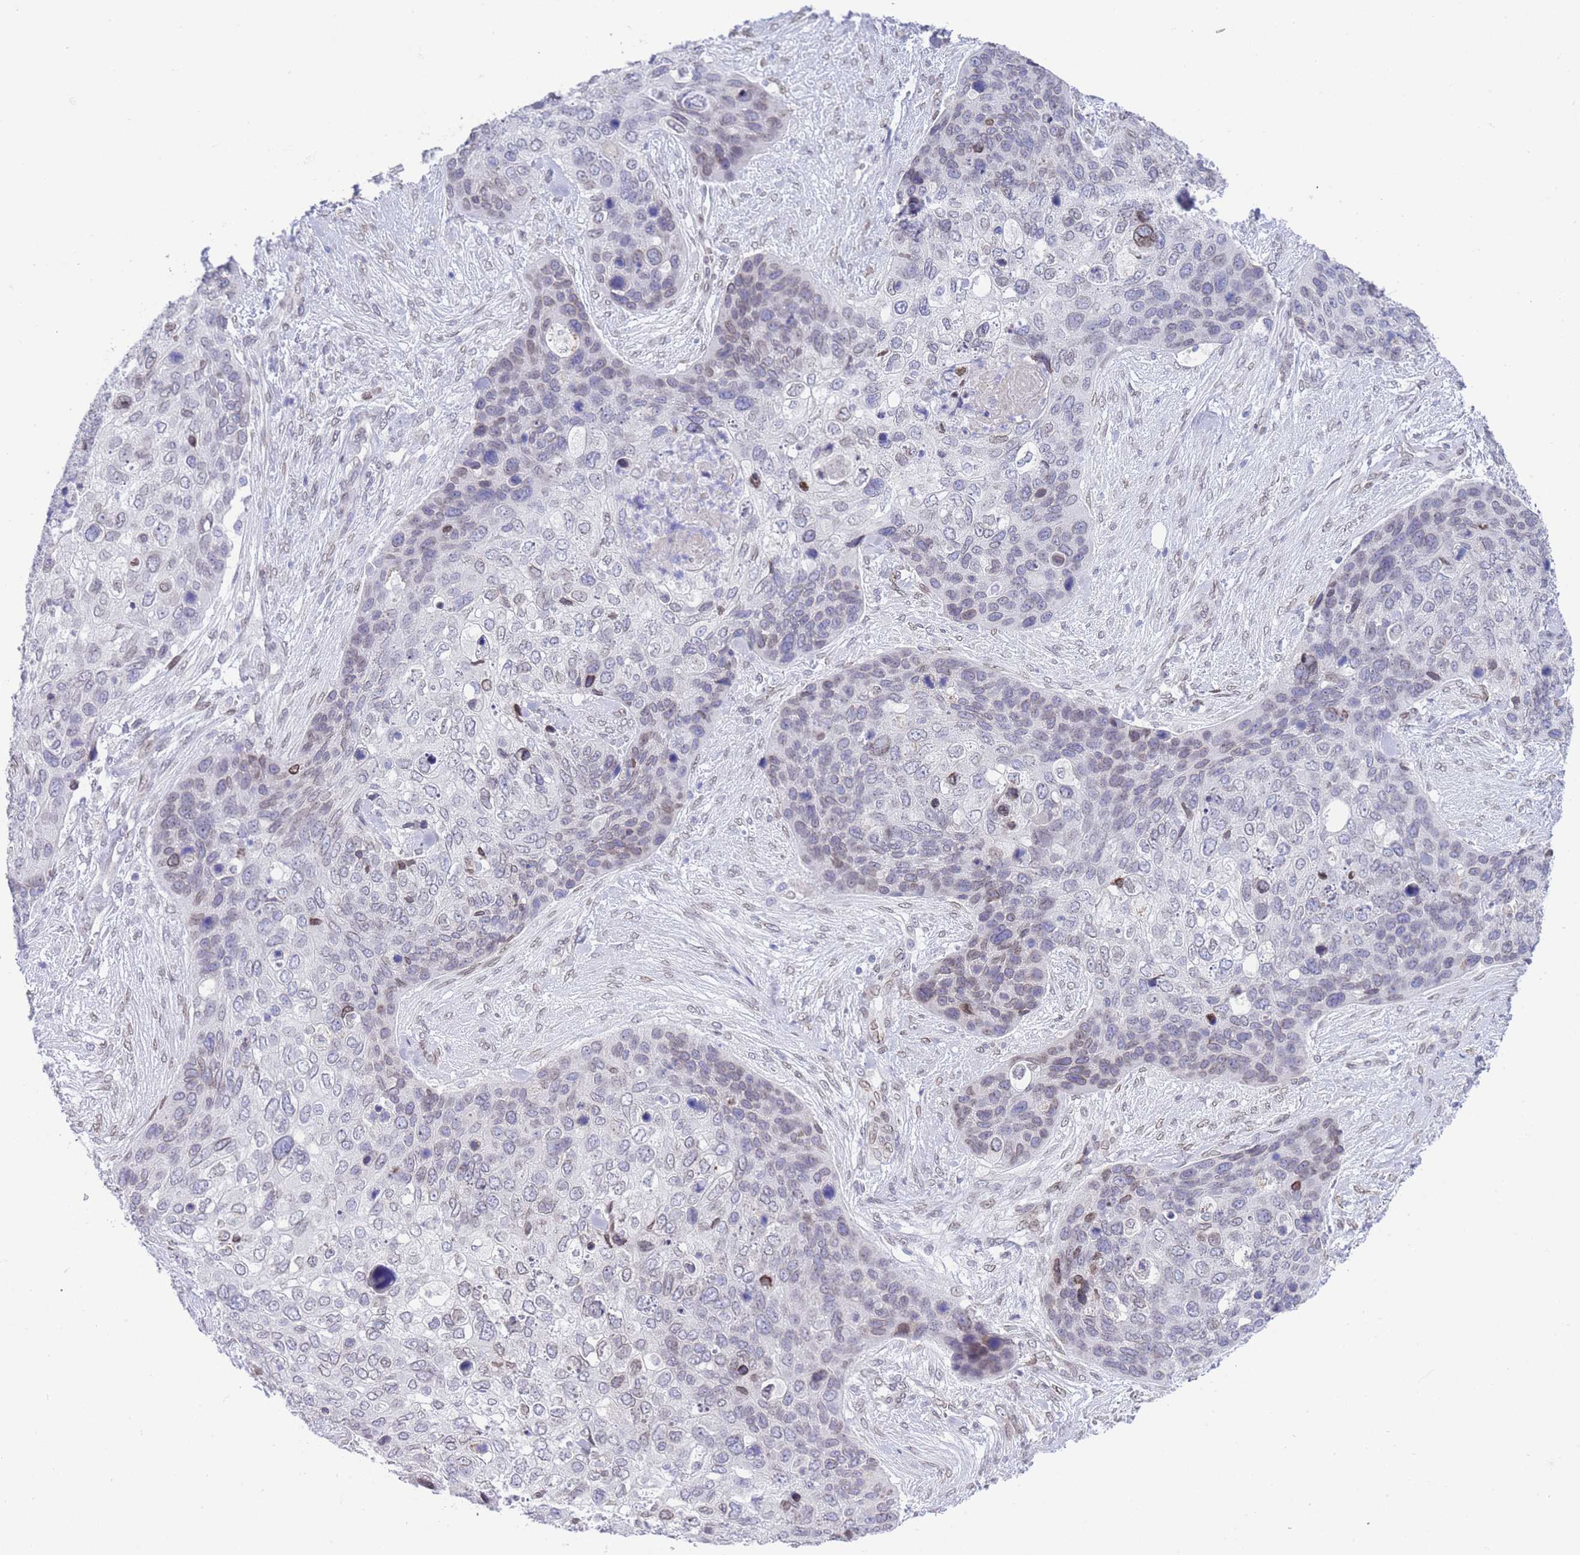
{"staining": {"intensity": "weak", "quantity": "25%-75%", "location": "nuclear"}, "tissue": "skin cancer", "cell_type": "Tumor cells", "image_type": "cancer", "snomed": [{"axis": "morphology", "description": "Basal cell carcinoma"}, {"axis": "topography", "description": "Skin"}], "caption": "Protein staining of skin basal cell carcinoma tissue demonstrates weak nuclear positivity in about 25%-75% of tumor cells. The protein of interest is shown in brown color, while the nuclei are stained blue.", "gene": "OR10AD1", "patient": {"sex": "female", "age": 74}}